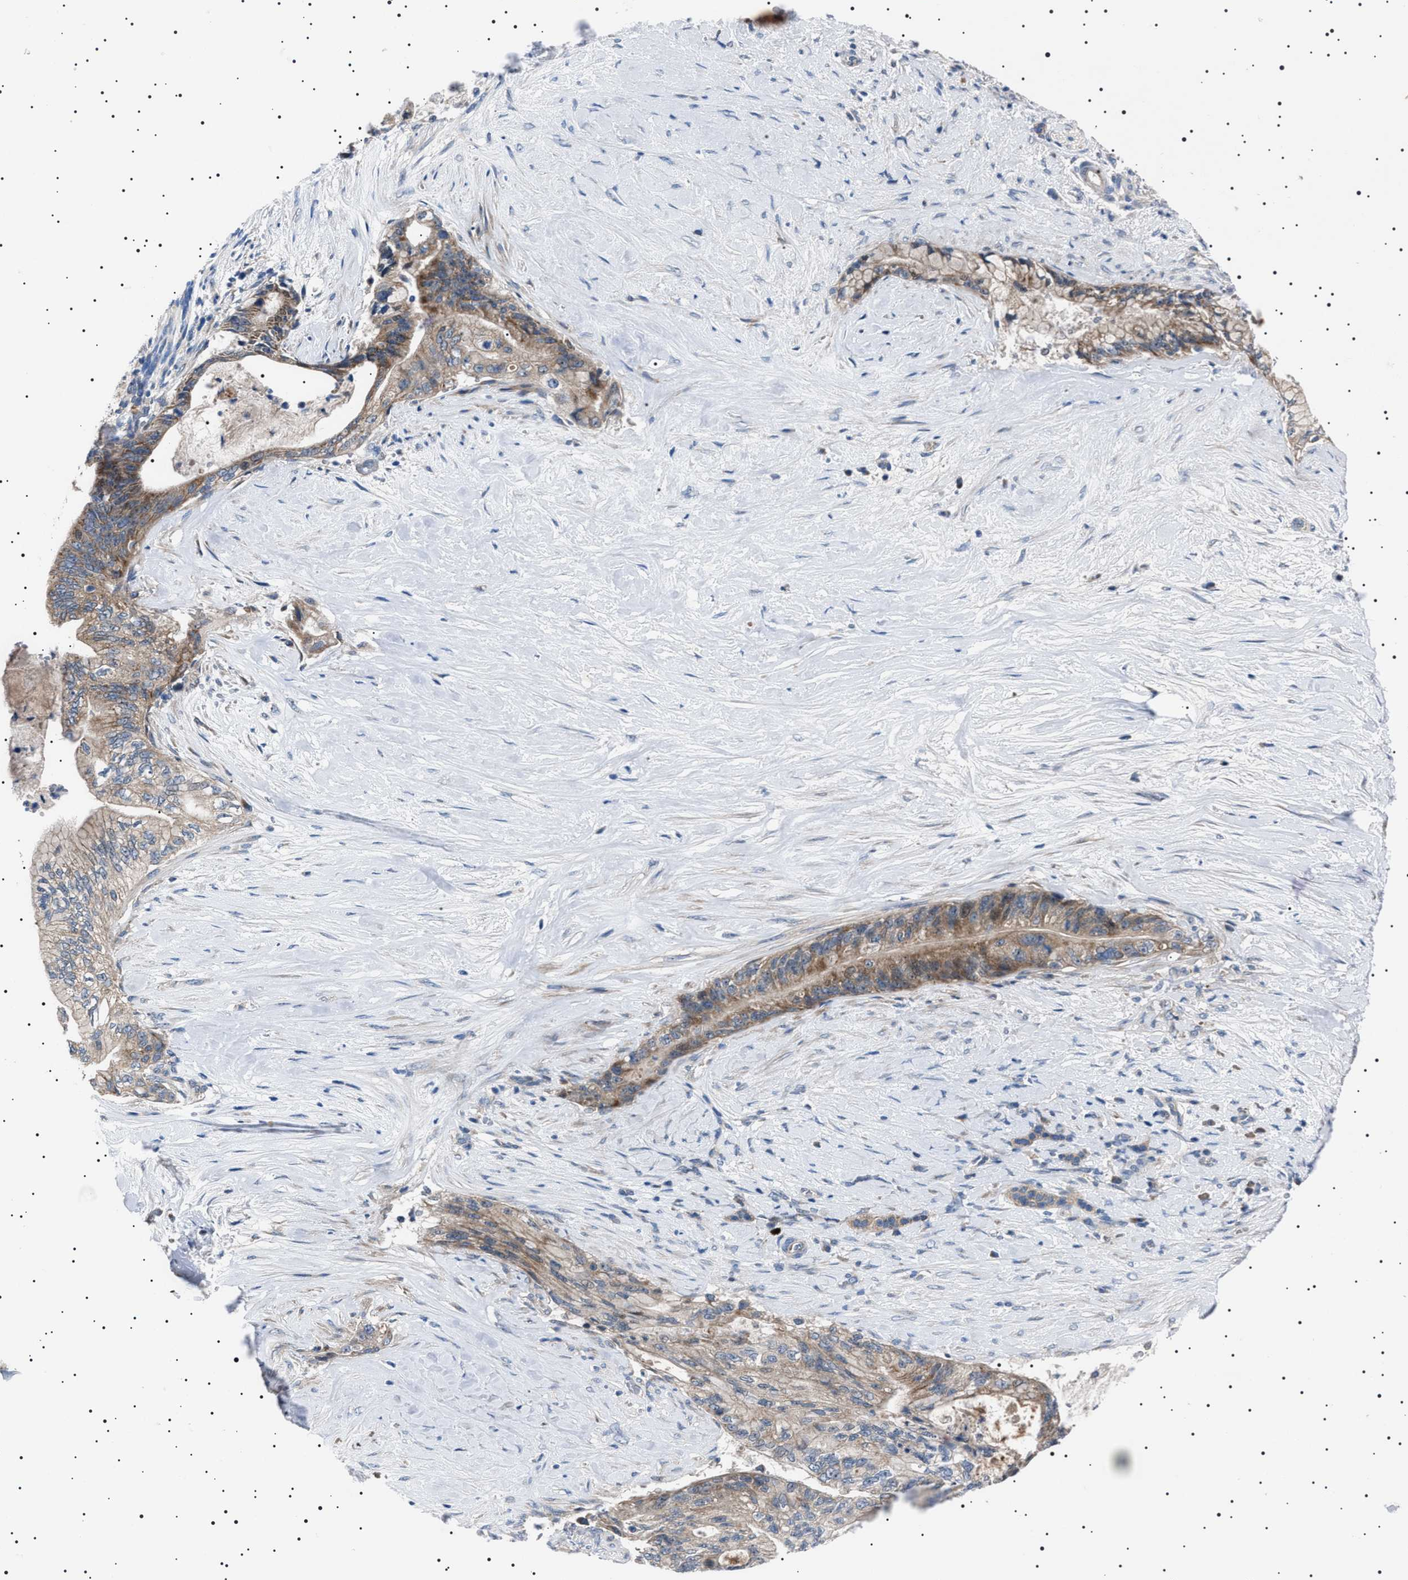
{"staining": {"intensity": "moderate", "quantity": "25%-75%", "location": "cytoplasmic/membranous"}, "tissue": "pancreatic cancer", "cell_type": "Tumor cells", "image_type": "cancer", "snomed": [{"axis": "morphology", "description": "Adenocarcinoma, NOS"}, {"axis": "topography", "description": "Pancreas"}], "caption": "Approximately 25%-75% of tumor cells in pancreatic adenocarcinoma reveal moderate cytoplasmic/membranous protein expression as visualized by brown immunohistochemical staining.", "gene": "PTRH1", "patient": {"sex": "male", "age": 59}}